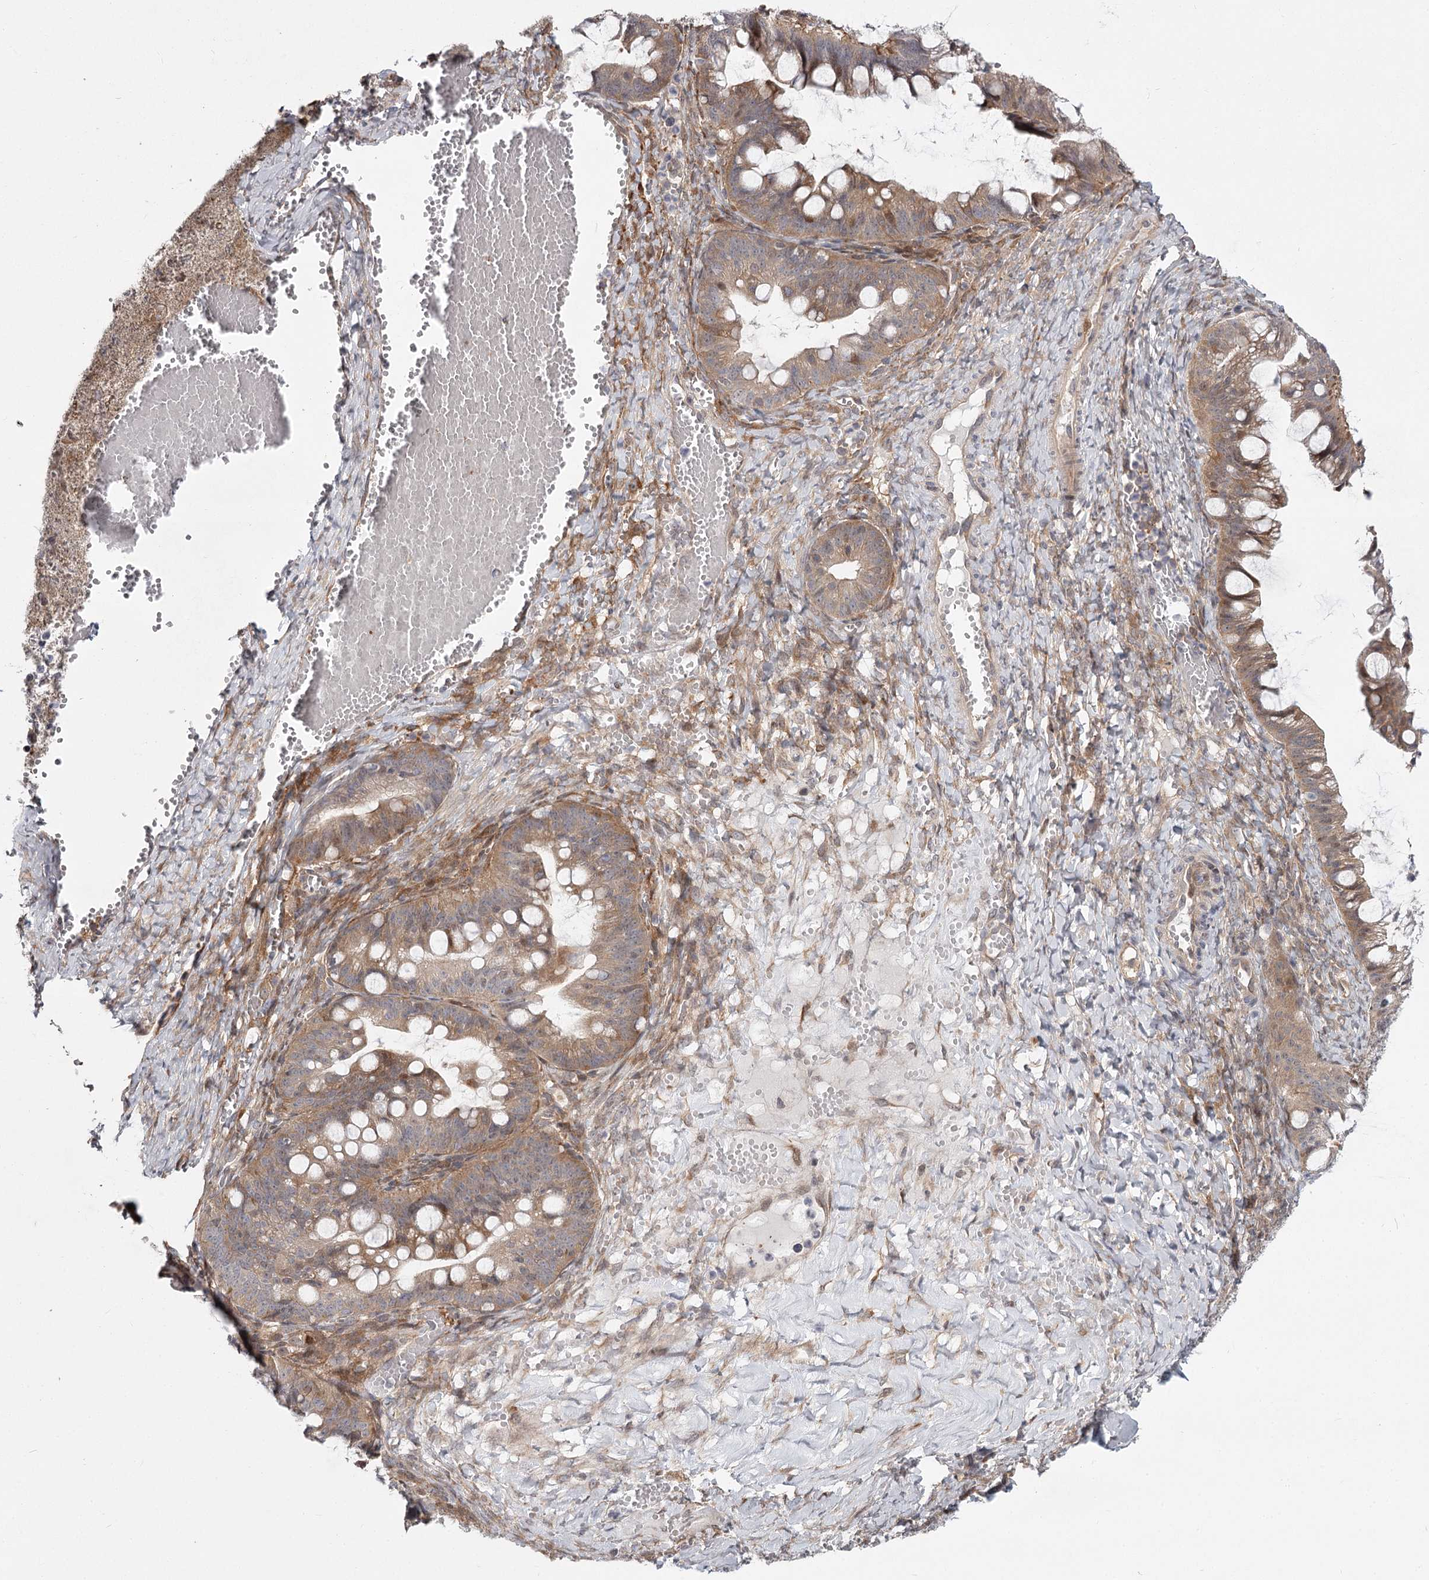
{"staining": {"intensity": "weak", "quantity": ">75%", "location": "cytoplasmic/membranous,nuclear"}, "tissue": "ovarian cancer", "cell_type": "Tumor cells", "image_type": "cancer", "snomed": [{"axis": "morphology", "description": "Cystadenocarcinoma, mucinous, NOS"}, {"axis": "topography", "description": "Ovary"}], "caption": "The micrograph shows immunohistochemical staining of ovarian cancer. There is weak cytoplasmic/membranous and nuclear expression is appreciated in approximately >75% of tumor cells.", "gene": "CCNG2", "patient": {"sex": "female", "age": 73}}